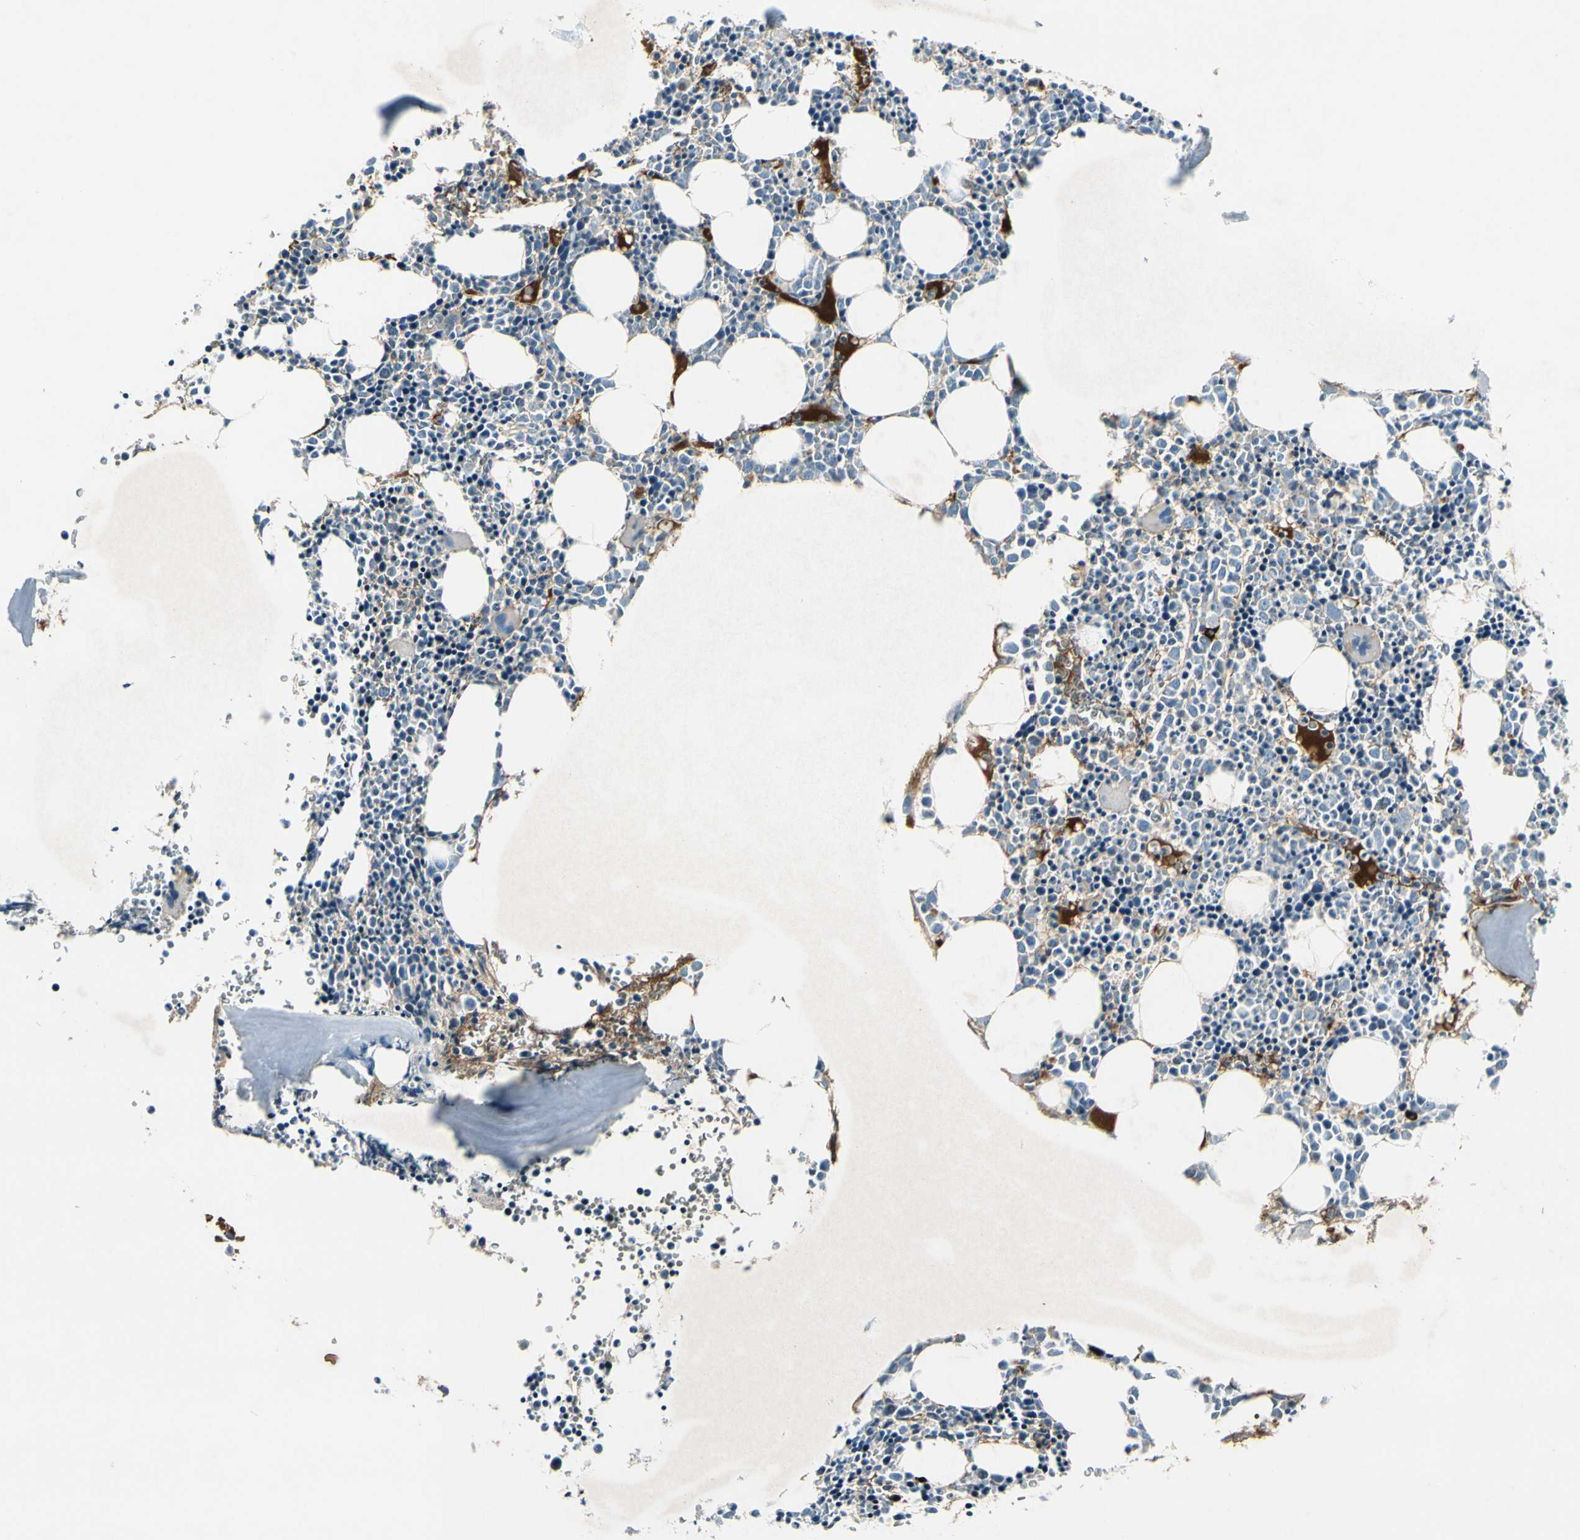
{"staining": {"intensity": "strong", "quantity": "<25%", "location": "cytoplasmic/membranous"}, "tissue": "bone marrow", "cell_type": "Hematopoietic cells", "image_type": "normal", "snomed": [{"axis": "morphology", "description": "Normal tissue, NOS"}, {"axis": "morphology", "description": "Inflammation, NOS"}, {"axis": "topography", "description": "Bone marrow"}], "caption": "Protein expression analysis of benign human bone marrow reveals strong cytoplasmic/membranous staining in about <25% of hematopoietic cells.", "gene": "IGHM", "patient": {"sex": "female", "age": 17}}